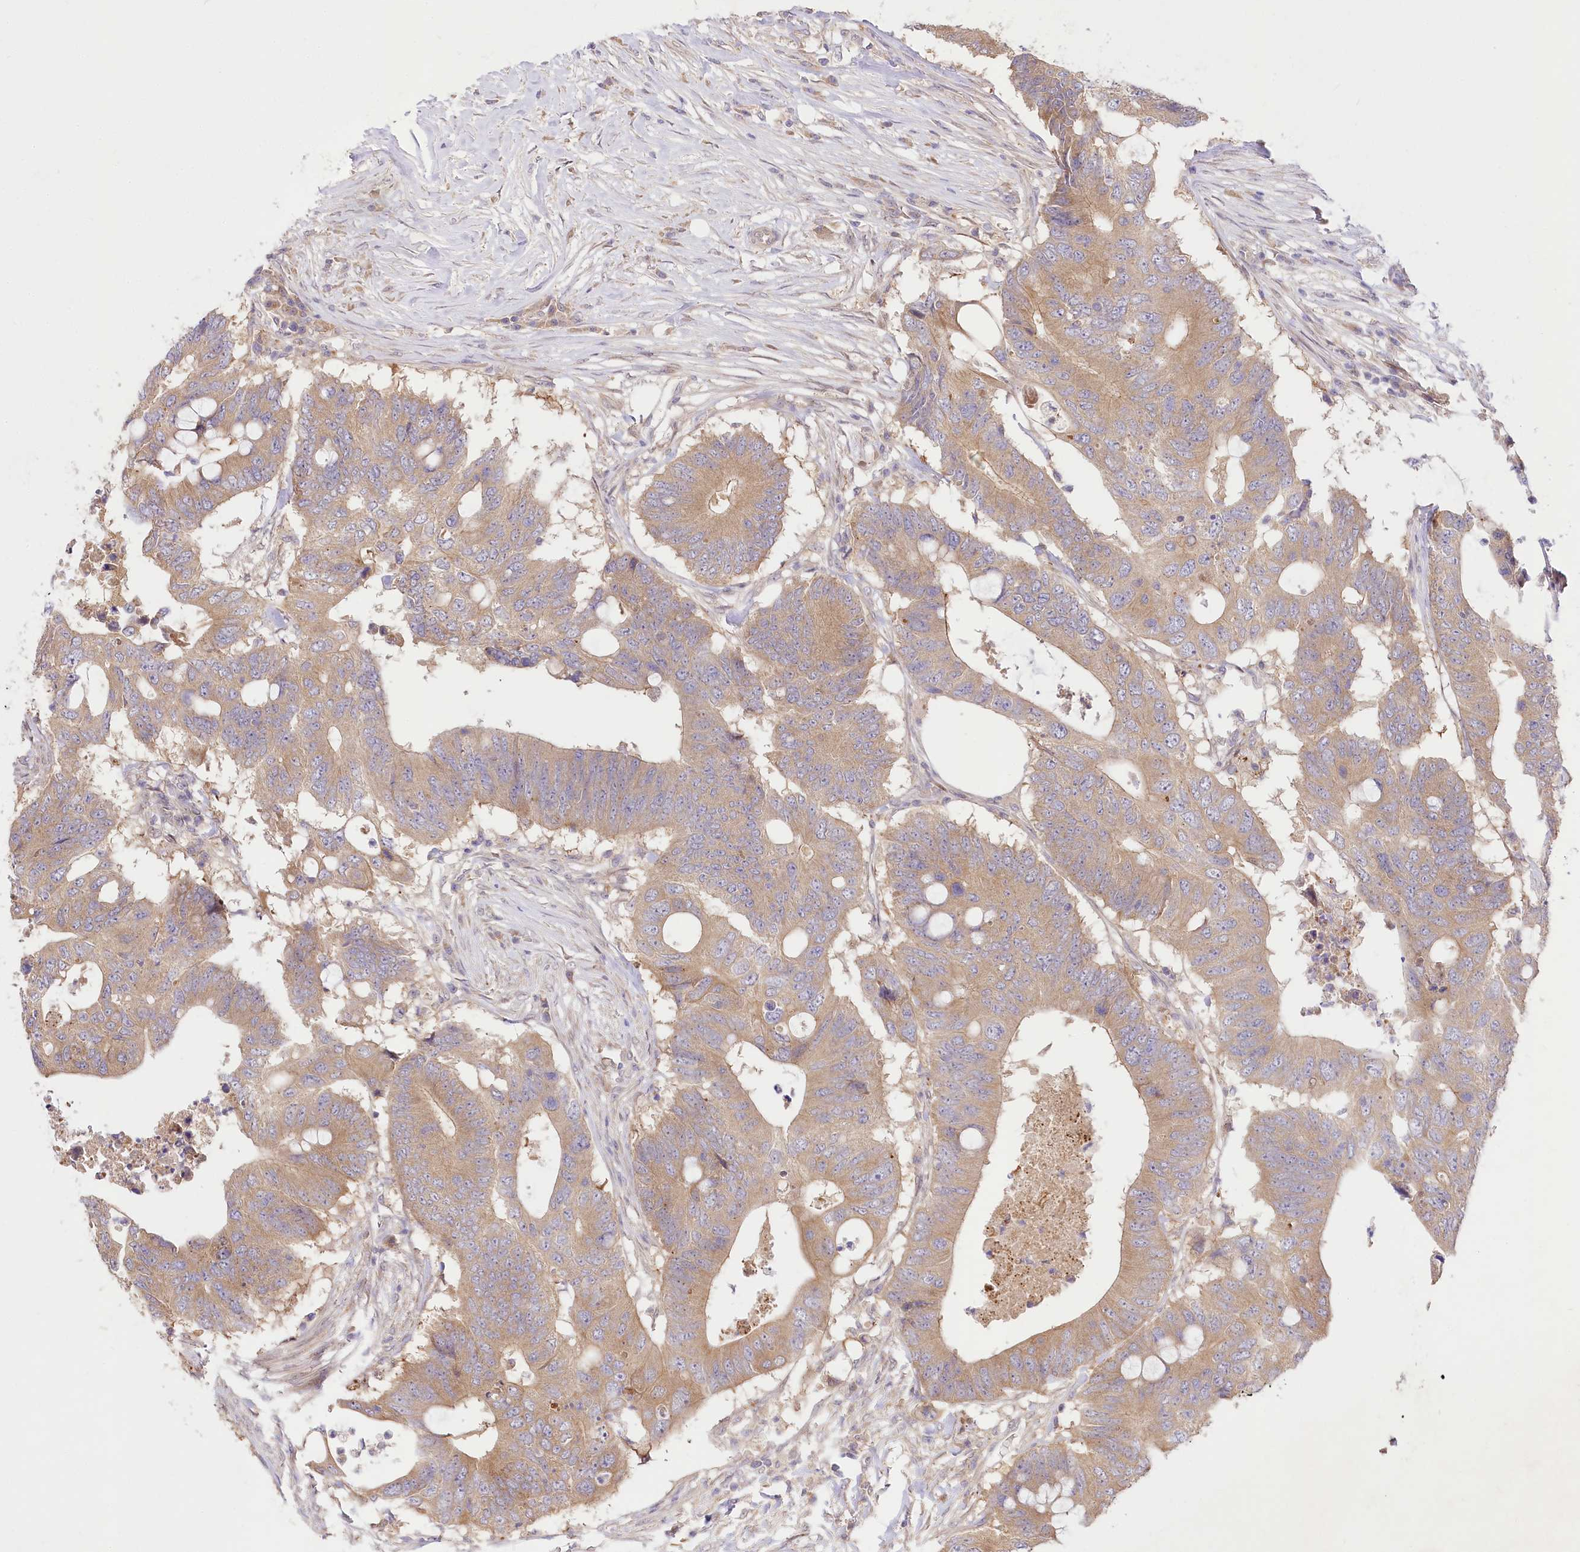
{"staining": {"intensity": "moderate", "quantity": ">75%", "location": "cytoplasmic/membranous"}, "tissue": "colorectal cancer", "cell_type": "Tumor cells", "image_type": "cancer", "snomed": [{"axis": "morphology", "description": "Adenocarcinoma, NOS"}, {"axis": "topography", "description": "Colon"}], "caption": "Tumor cells display medium levels of moderate cytoplasmic/membranous positivity in approximately >75% of cells in human adenocarcinoma (colorectal). (DAB IHC with brightfield microscopy, high magnification).", "gene": "PYROXD1", "patient": {"sex": "male", "age": 71}}